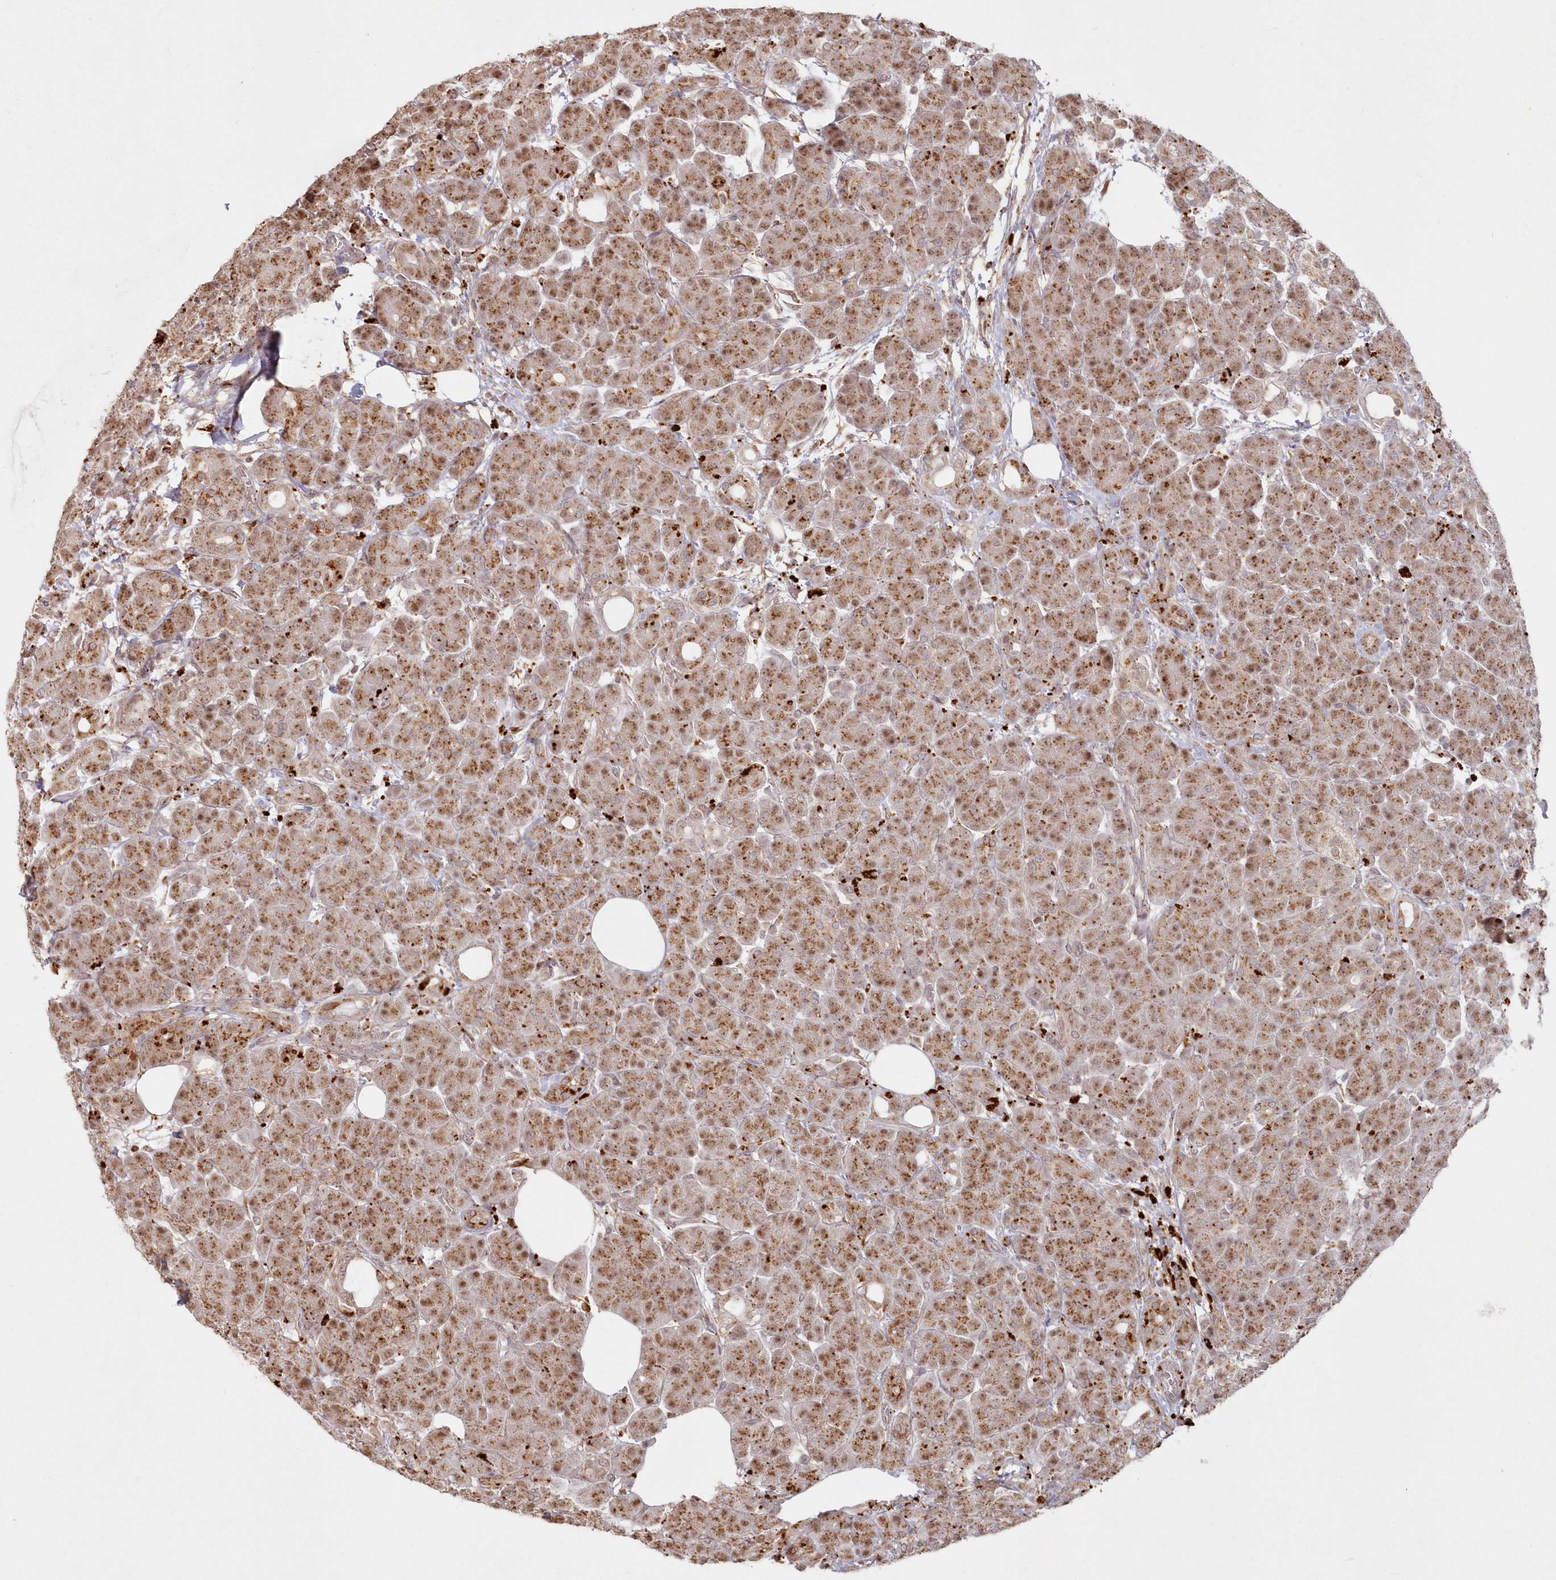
{"staining": {"intensity": "moderate", "quantity": ">75%", "location": "cytoplasmic/membranous"}, "tissue": "pancreas", "cell_type": "Exocrine glandular cells", "image_type": "normal", "snomed": [{"axis": "morphology", "description": "Normal tissue, NOS"}, {"axis": "topography", "description": "Pancreas"}], "caption": "Pancreas stained for a protein exhibits moderate cytoplasmic/membranous positivity in exocrine glandular cells.", "gene": "ARSB", "patient": {"sex": "male", "age": 63}}